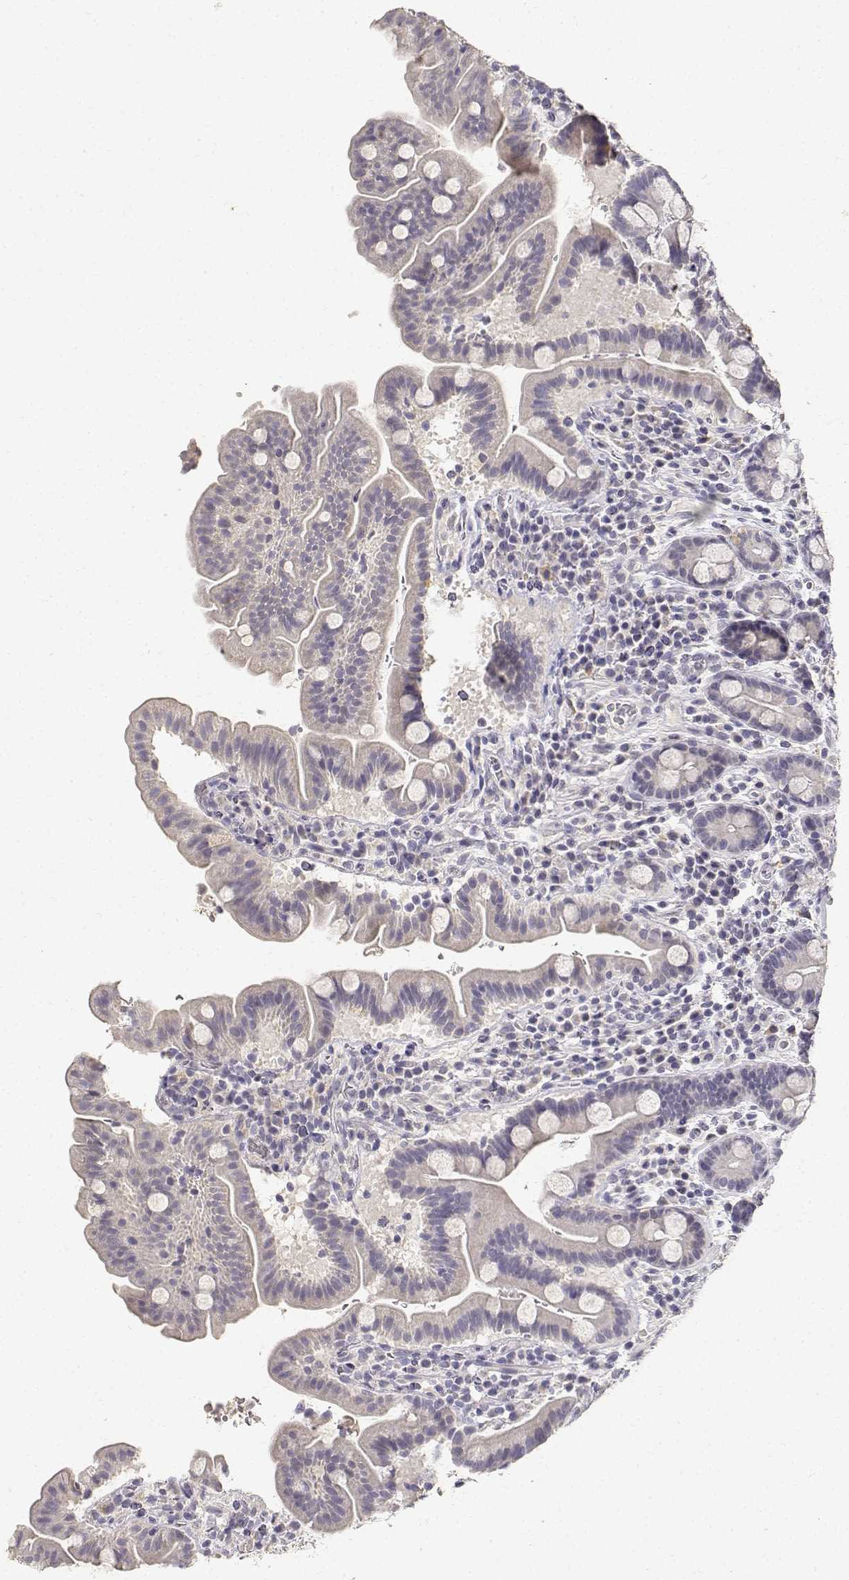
{"staining": {"intensity": "negative", "quantity": "none", "location": "none"}, "tissue": "small intestine", "cell_type": "Glandular cells", "image_type": "normal", "snomed": [{"axis": "morphology", "description": "Normal tissue, NOS"}, {"axis": "topography", "description": "Small intestine"}], "caption": "An immunohistochemistry photomicrograph of normal small intestine is shown. There is no staining in glandular cells of small intestine.", "gene": "PAEP", "patient": {"sex": "male", "age": 26}}